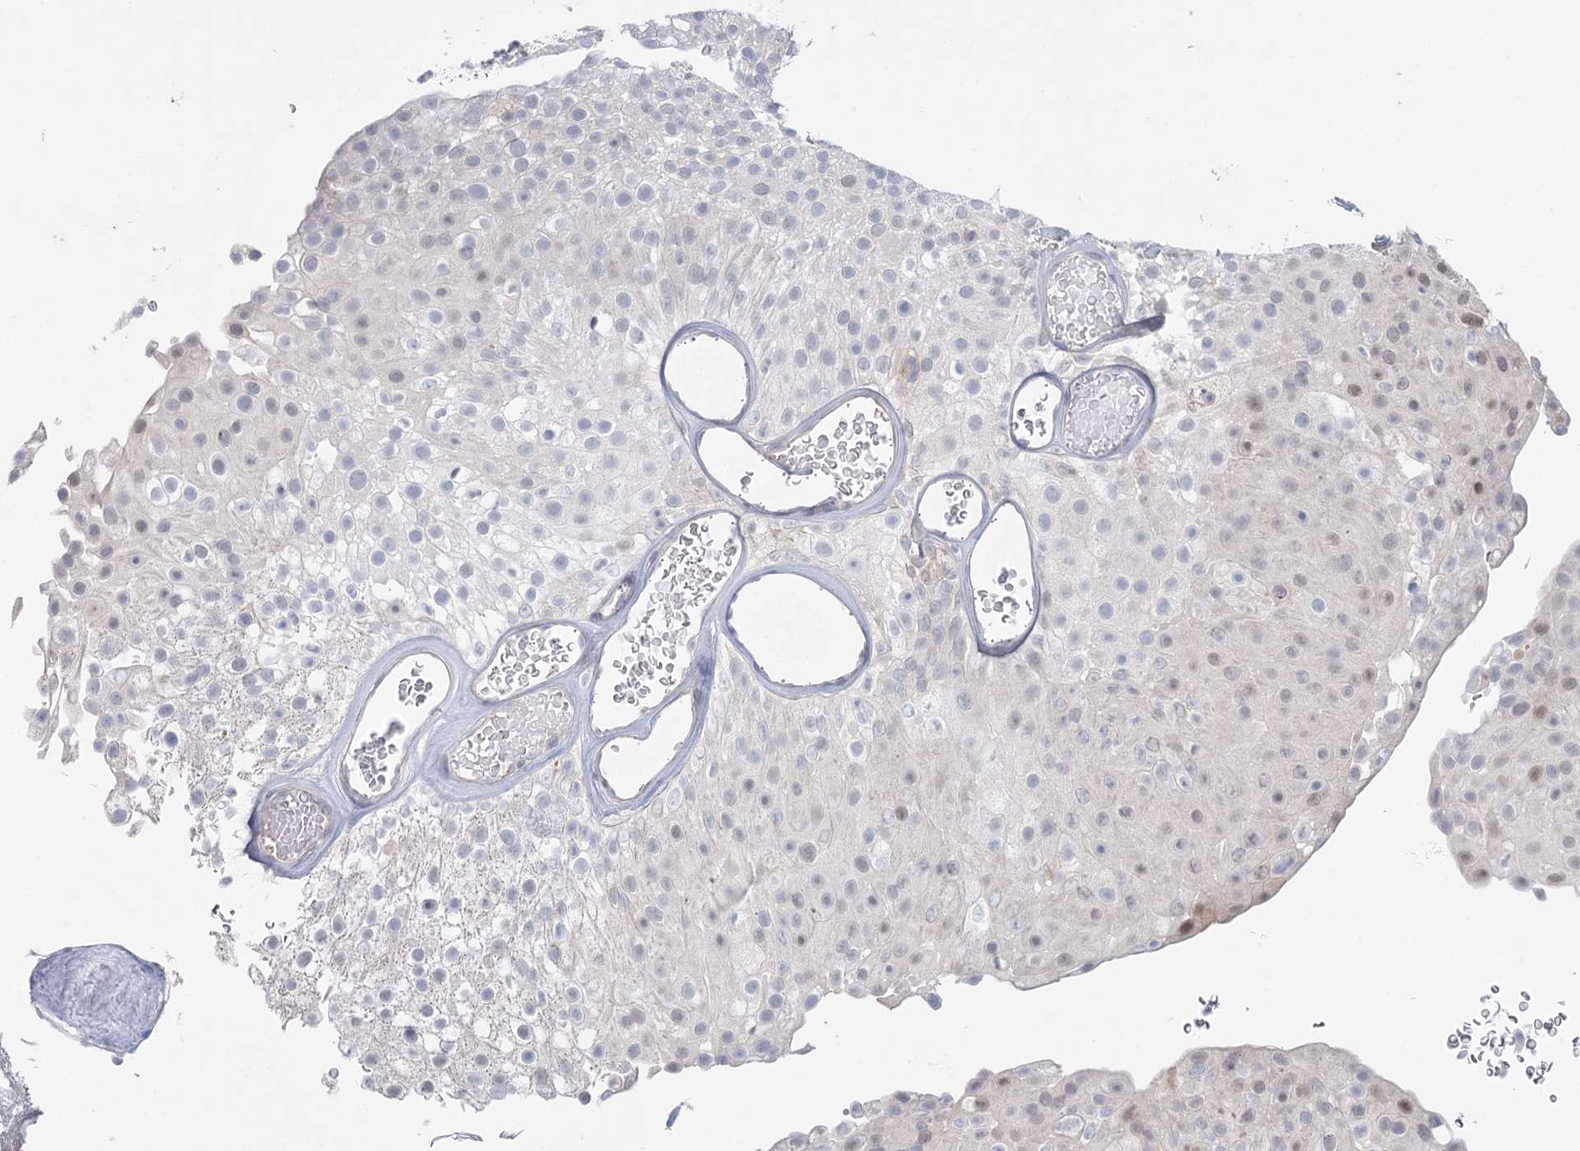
{"staining": {"intensity": "weak", "quantity": "<25%", "location": "nuclear"}, "tissue": "urothelial cancer", "cell_type": "Tumor cells", "image_type": "cancer", "snomed": [{"axis": "morphology", "description": "Urothelial carcinoma, Low grade"}, {"axis": "topography", "description": "Urinary bladder"}], "caption": "A micrograph of human urothelial cancer is negative for staining in tumor cells. (Brightfield microscopy of DAB (3,3'-diaminobenzidine) immunohistochemistry (IHC) at high magnification).", "gene": "USP11", "patient": {"sex": "male", "age": 78}}